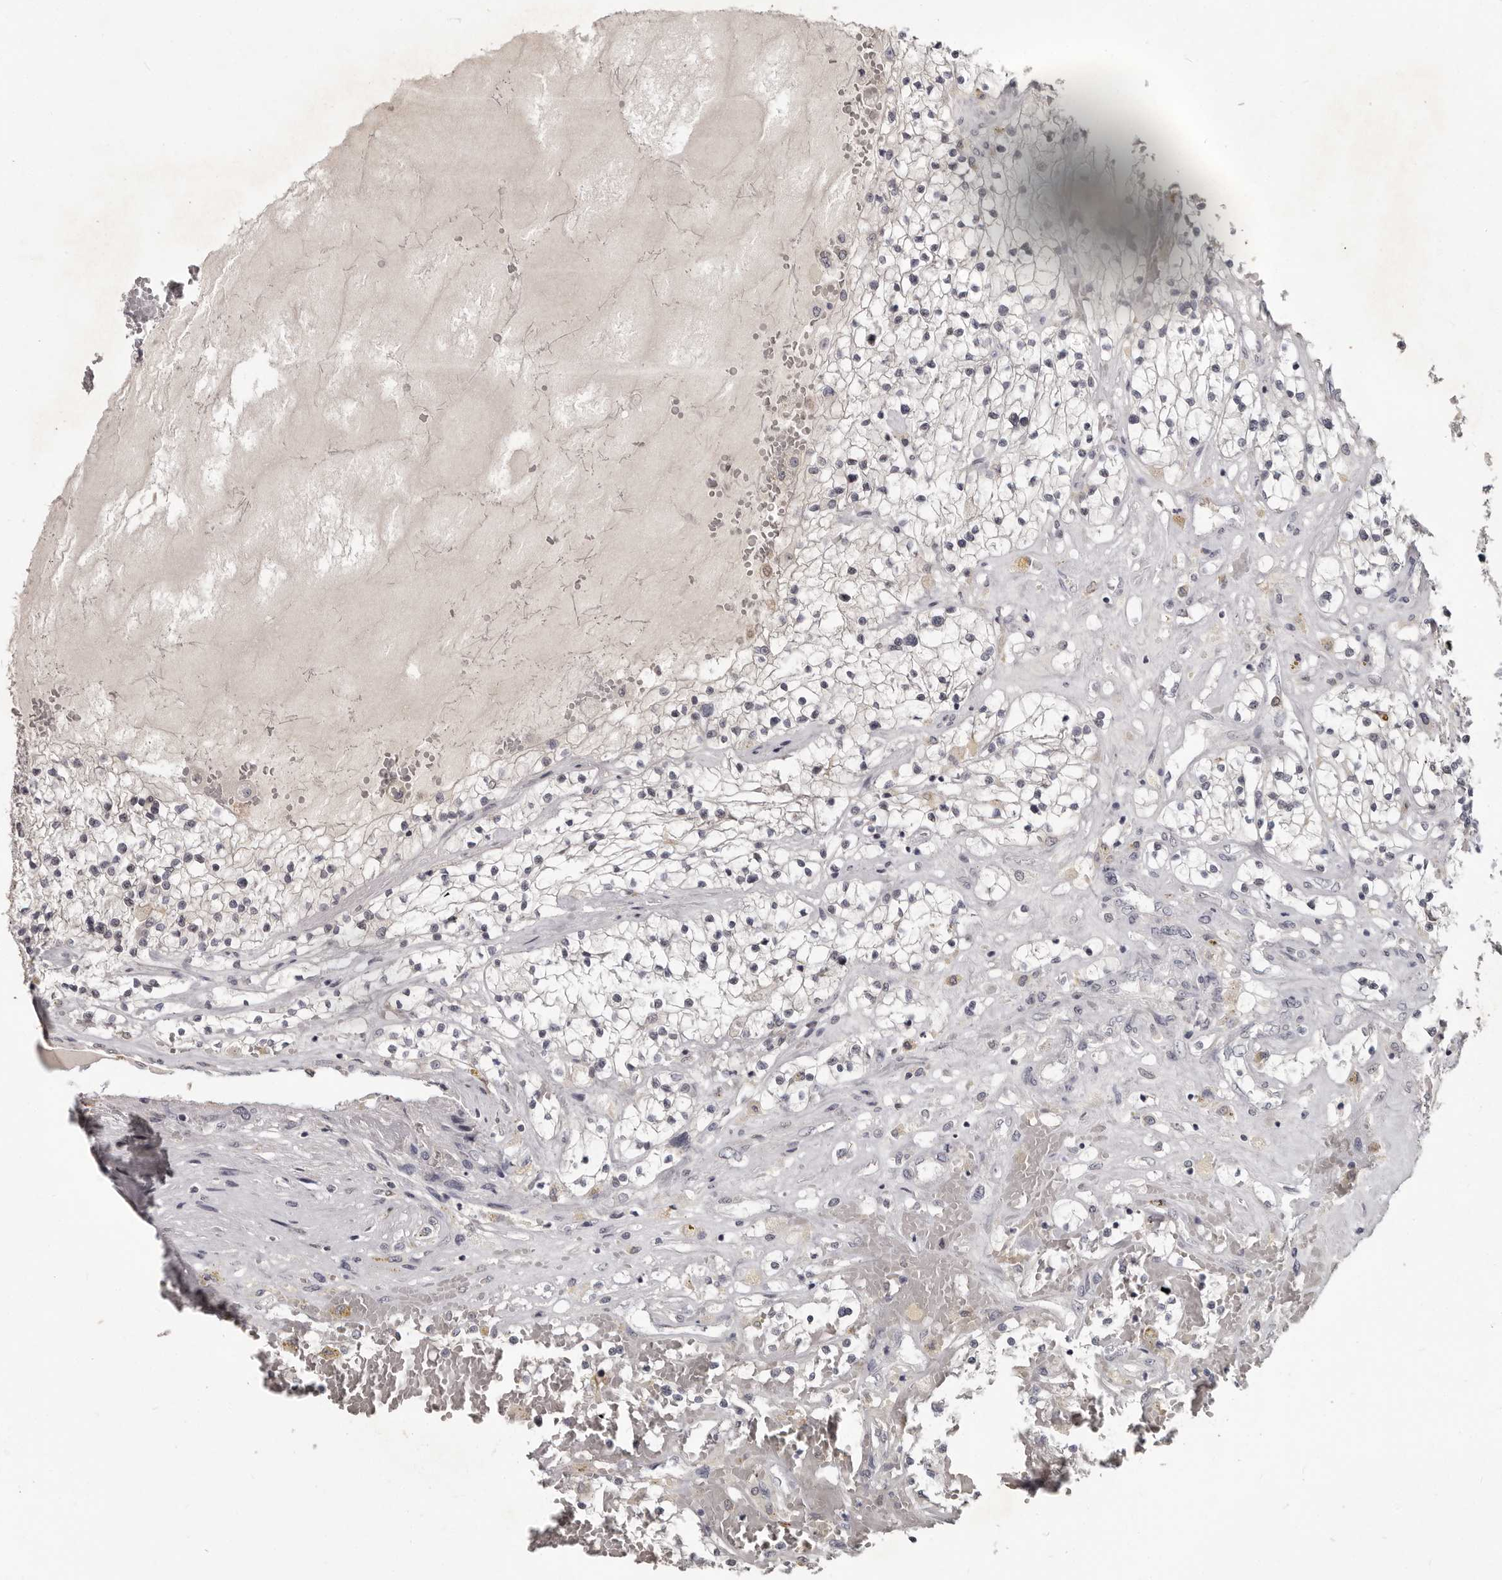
{"staining": {"intensity": "negative", "quantity": "none", "location": "none"}, "tissue": "renal cancer", "cell_type": "Tumor cells", "image_type": "cancer", "snomed": [{"axis": "morphology", "description": "Normal tissue, NOS"}, {"axis": "morphology", "description": "Adenocarcinoma, NOS"}, {"axis": "topography", "description": "Kidney"}], "caption": "A photomicrograph of human renal cancer (adenocarcinoma) is negative for staining in tumor cells.", "gene": "GPR157", "patient": {"sex": "male", "age": 68}}